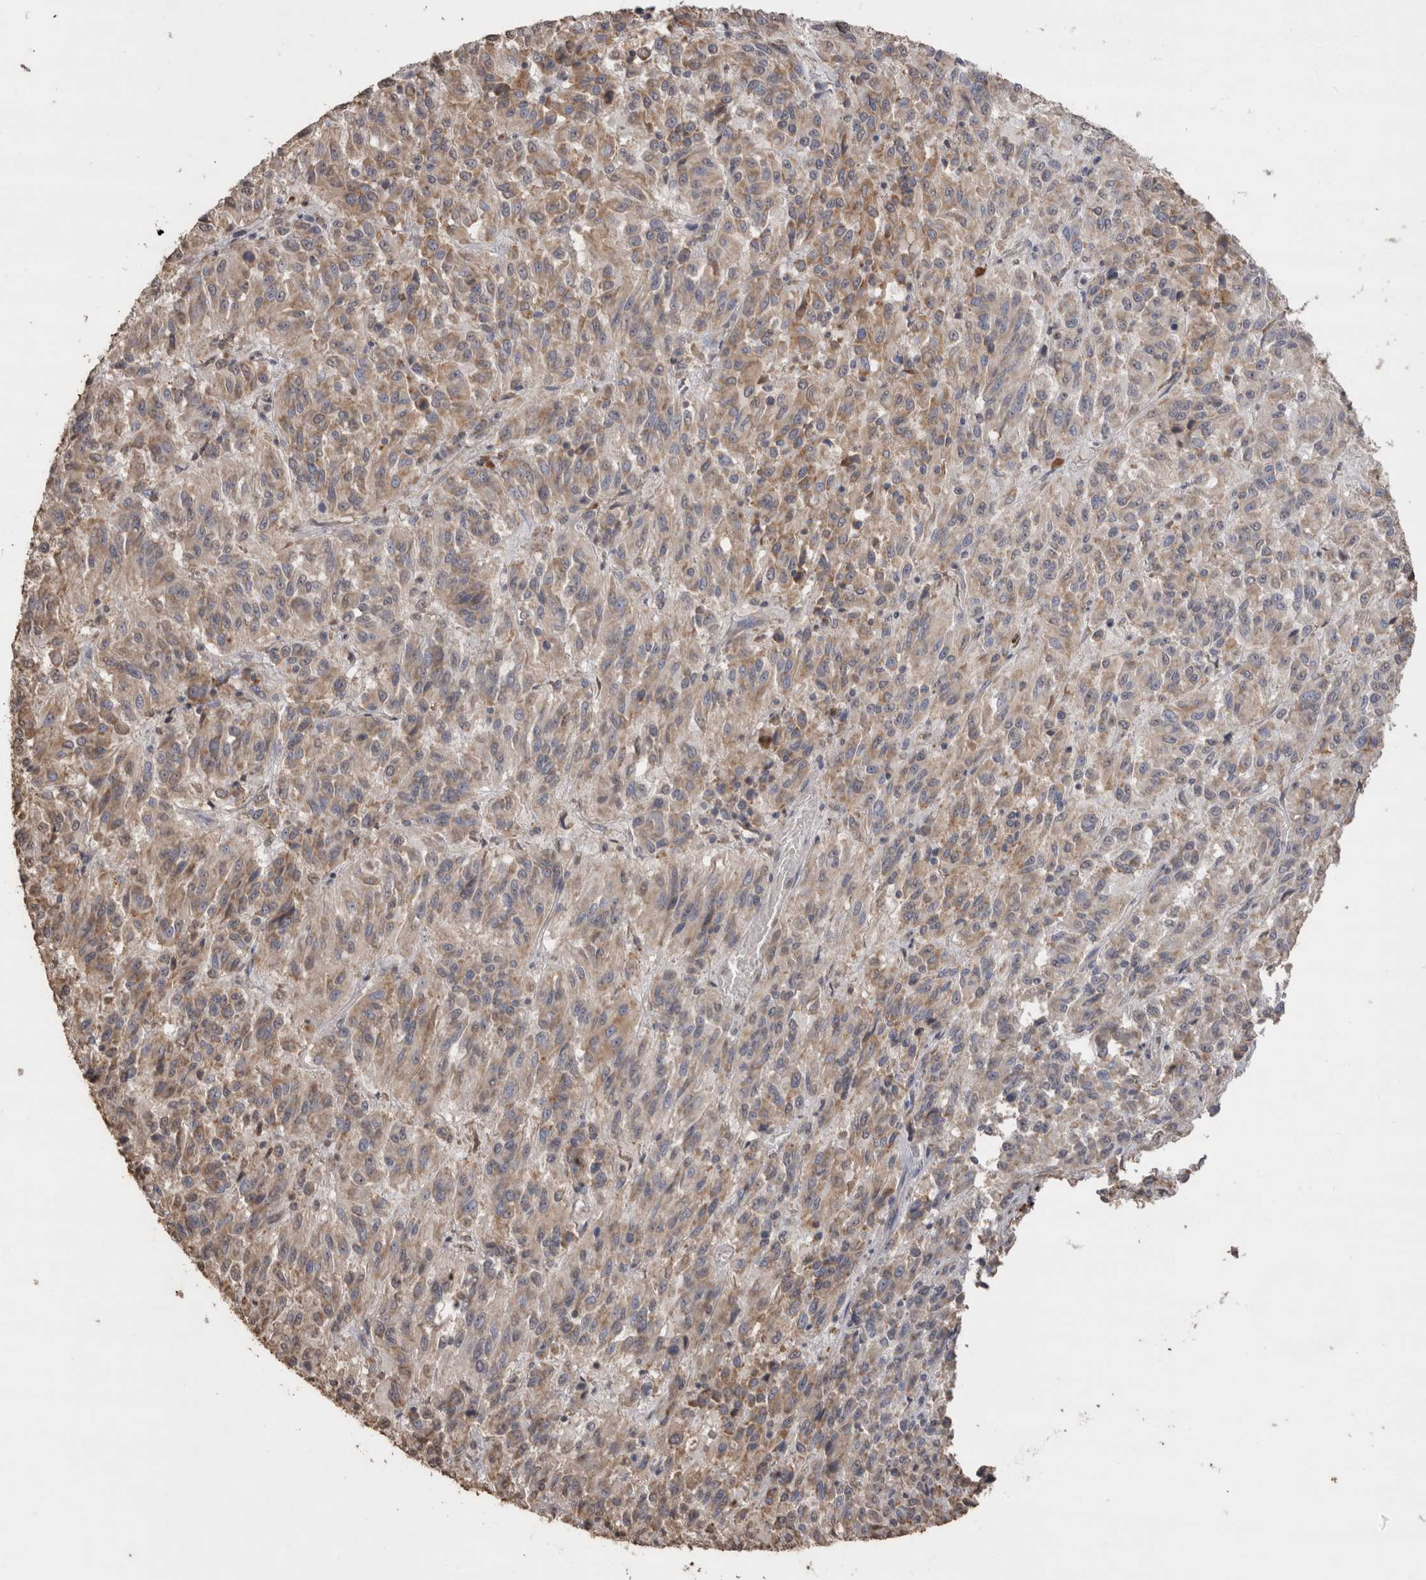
{"staining": {"intensity": "moderate", "quantity": "25%-75%", "location": "cytoplasmic/membranous"}, "tissue": "melanoma", "cell_type": "Tumor cells", "image_type": "cancer", "snomed": [{"axis": "morphology", "description": "Malignant melanoma, Metastatic site"}, {"axis": "topography", "description": "Lung"}], "caption": "IHC (DAB (3,3'-diaminobenzidine)) staining of human melanoma demonstrates moderate cytoplasmic/membranous protein expression in about 25%-75% of tumor cells. (Brightfield microscopy of DAB IHC at high magnification).", "gene": "CRELD2", "patient": {"sex": "male", "age": 64}}